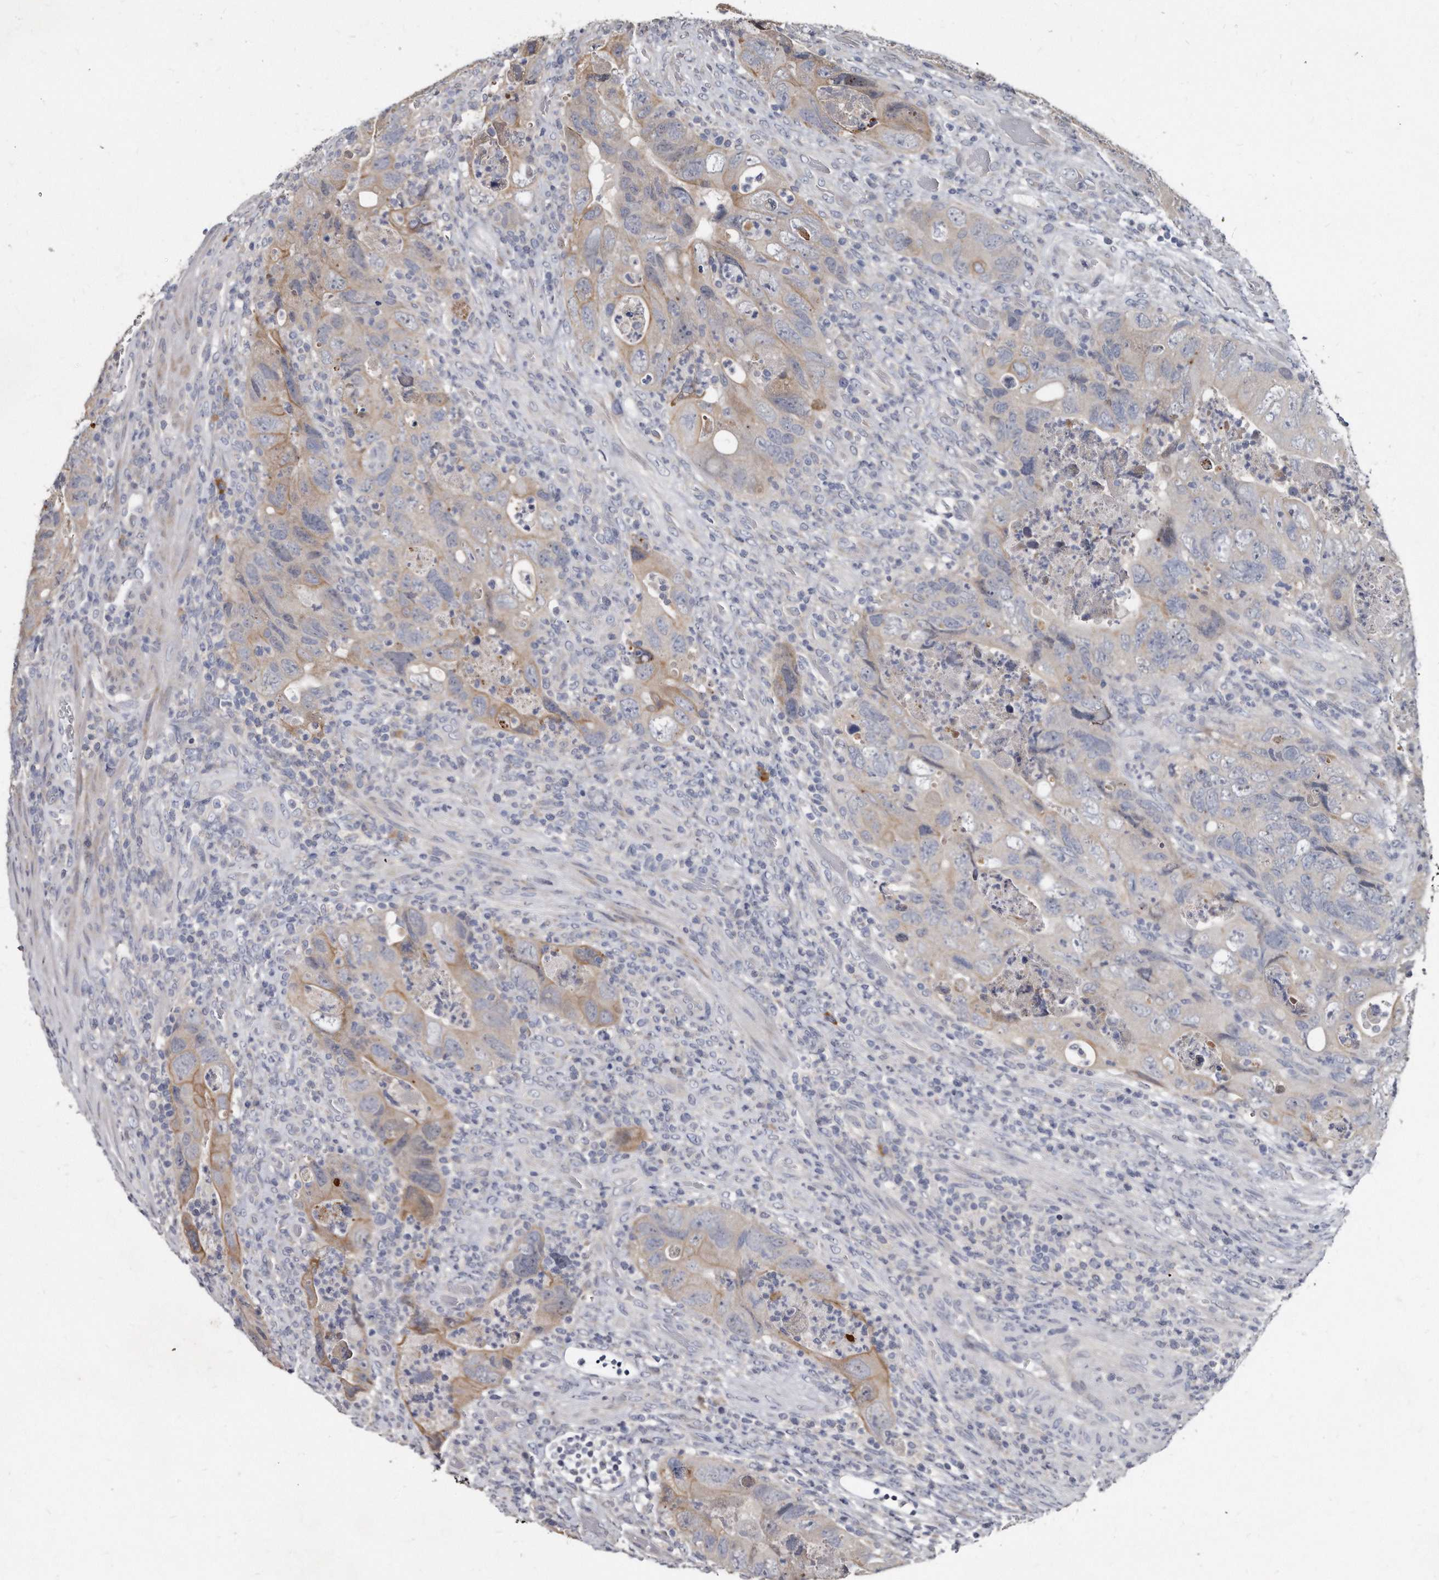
{"staining": {"intensity": "weak", "quantity": "<25%", "location": "cytoplasmic/membranous"}, "tissue": "colorectal cancer", "cell_type": "Tumor cells", "image_type": "cancer", "snomed": [{"axis": "morphology", "description": "Adenocarcinoma, NOS"}, {"axis": "topography", "description": "Rectum"}], "caption": "This is an immunohistochemistry (IHC) histopathology image of human adenocarcinoma (colorectal). There is no positivity in tumor cells.", "gene": "KLHDC3", "patient": {"sex": "male", "age": 63}}